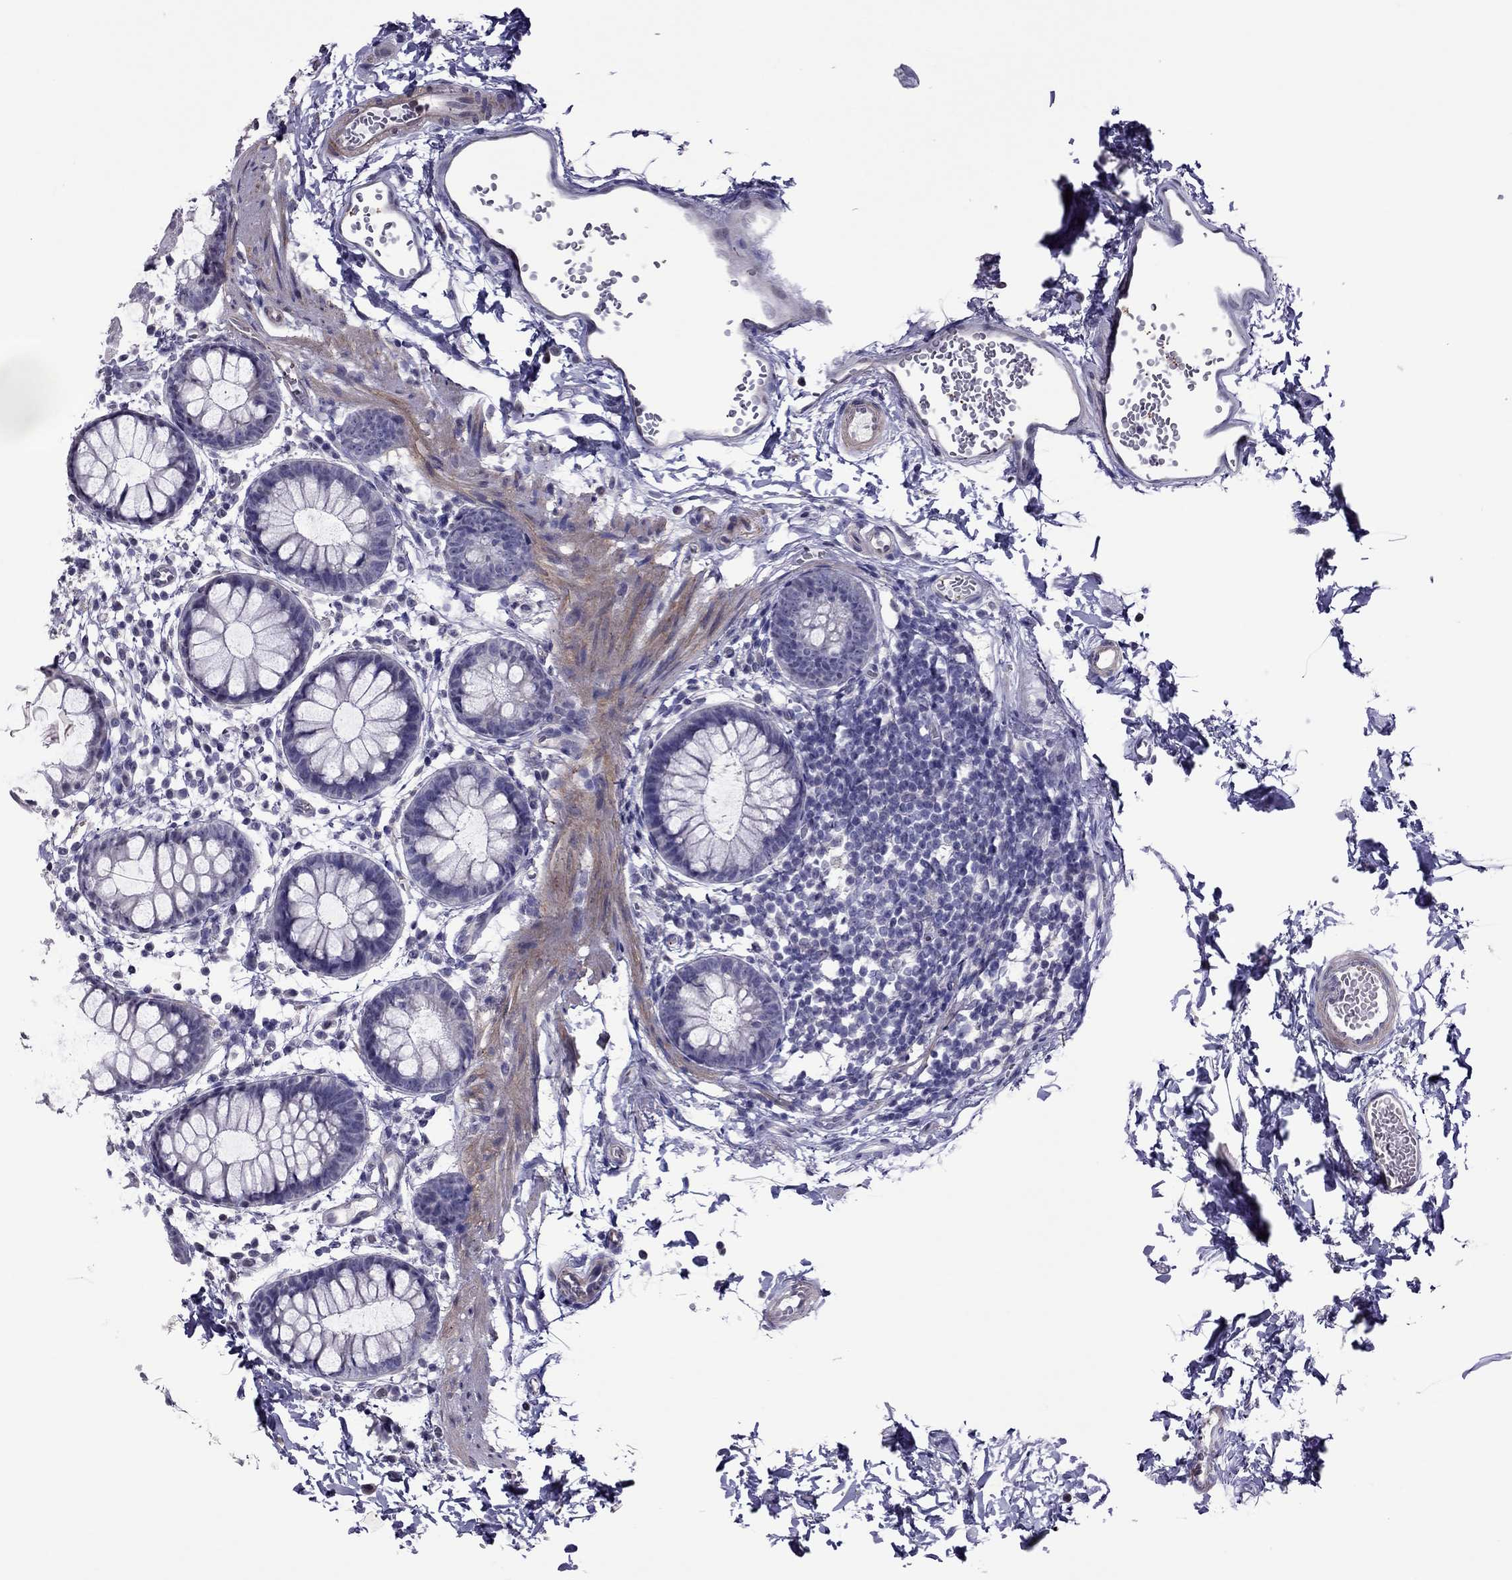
{"staining": {"intensity": "negative", "quantity": "none", "location": "none"}, "tissue": "rectum", "cell_type": "Glandular cells", "image_type": "normal", "snomed": [{"axis": "morphology", "description": "Normal tissue, NOS"}, {"axis": "topography", "description": "Rectum"}], "caption": "High power microscopy image of an immunohistochemistry histopathology image of unremarkable rectum, revealing no significant expression in glandular cells.", "gene": "SLC16A8", "patient": {"sex": "male", "age": 57}}